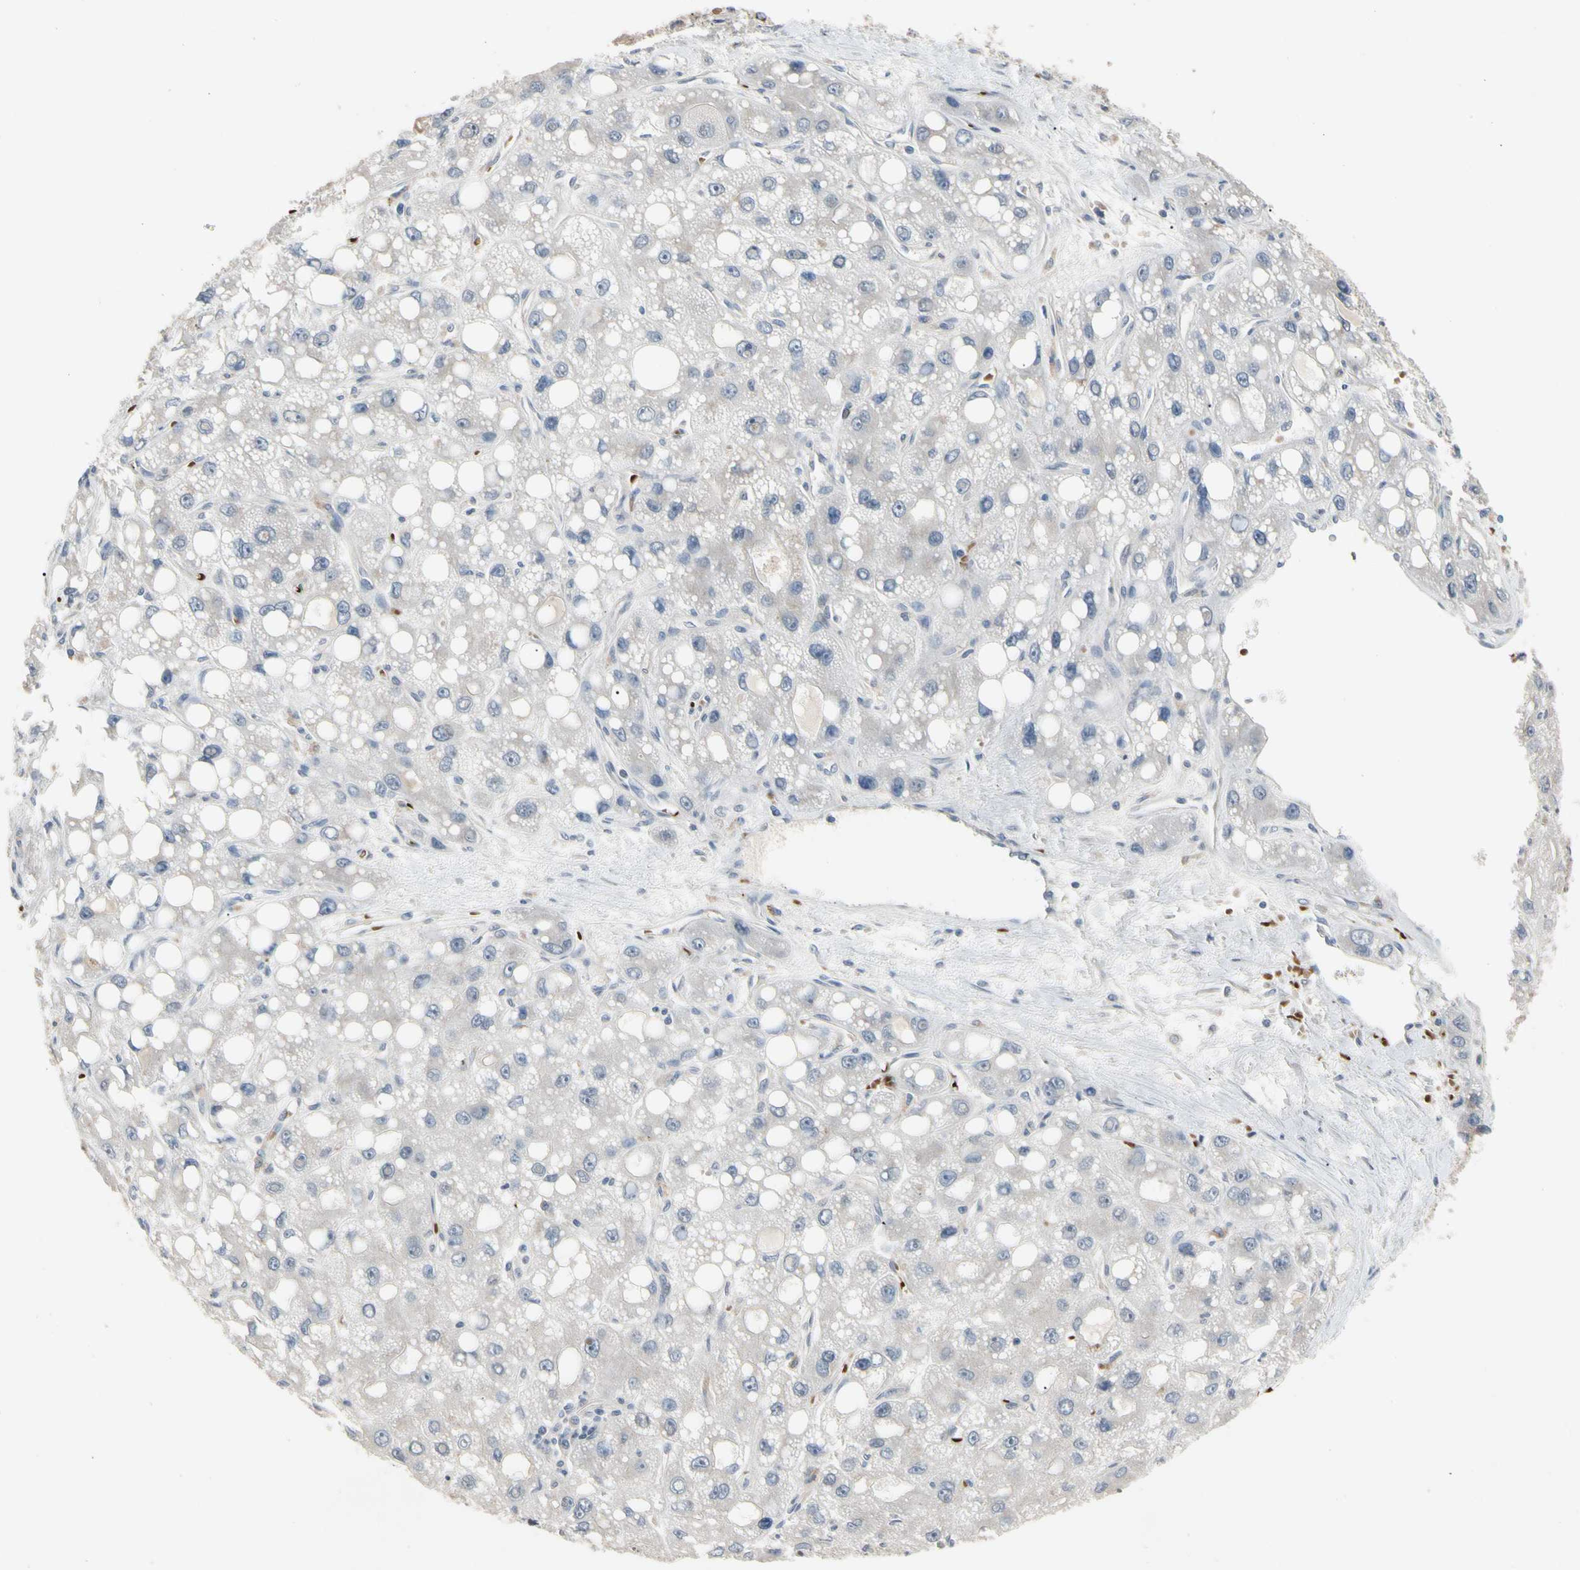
{"staining": {"intensity": "negative", "quantity": "none", "location": "none"}, "tissue": "liver cancer", "cell_type": "Tumor cells", "image_type": "cancer", "snomed": [{"axis": "morphology", "description": "Carcinoma, Hepatocellular, NOS"}, {"axis": "topography", "description": "Liver"}], "caption": "IHC of human liver cancer shows no positivity in tumor cells.", "gene": "HMGCR", "patient": {"sex": "male", "age": 55}}